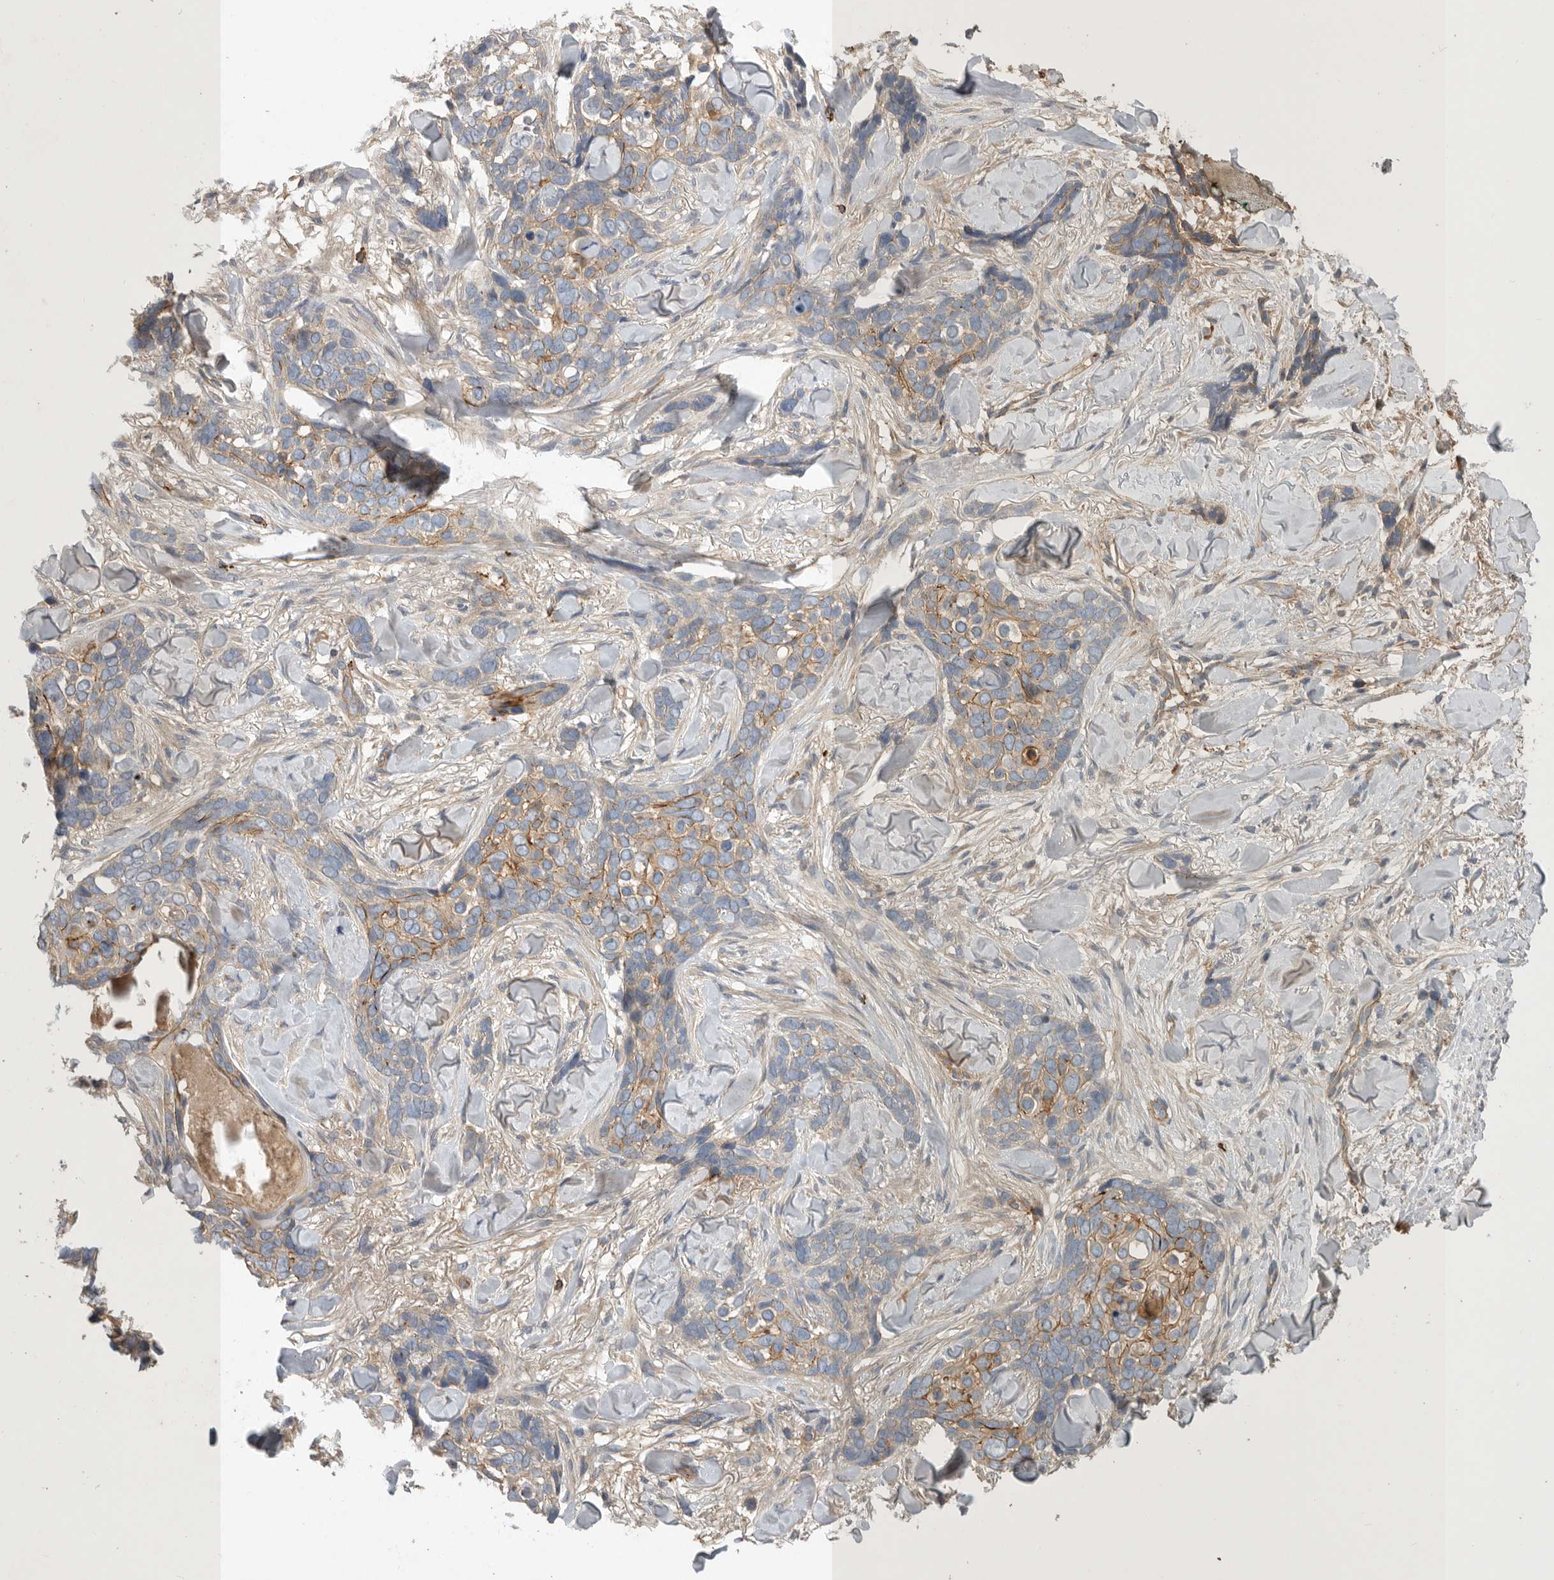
{"staining": {"intensity": "weak", "quantity": "<25%", "location": "cytoplasmic/membranous"}, "tissue": "skin cancer", "cell_type": "Tumor cells", "image_type": "cancer", "snomed": [{"axis": "morphology", "description": "Basal cell carcinoma"}, {"axis": "topography", "description": "Skin"}], "caption": "An image of skin cancer stained for a protein reveals no brown staining in tumor cells.", "gene": "MLPH", "patient": {"sex": "female", "age": 82}}